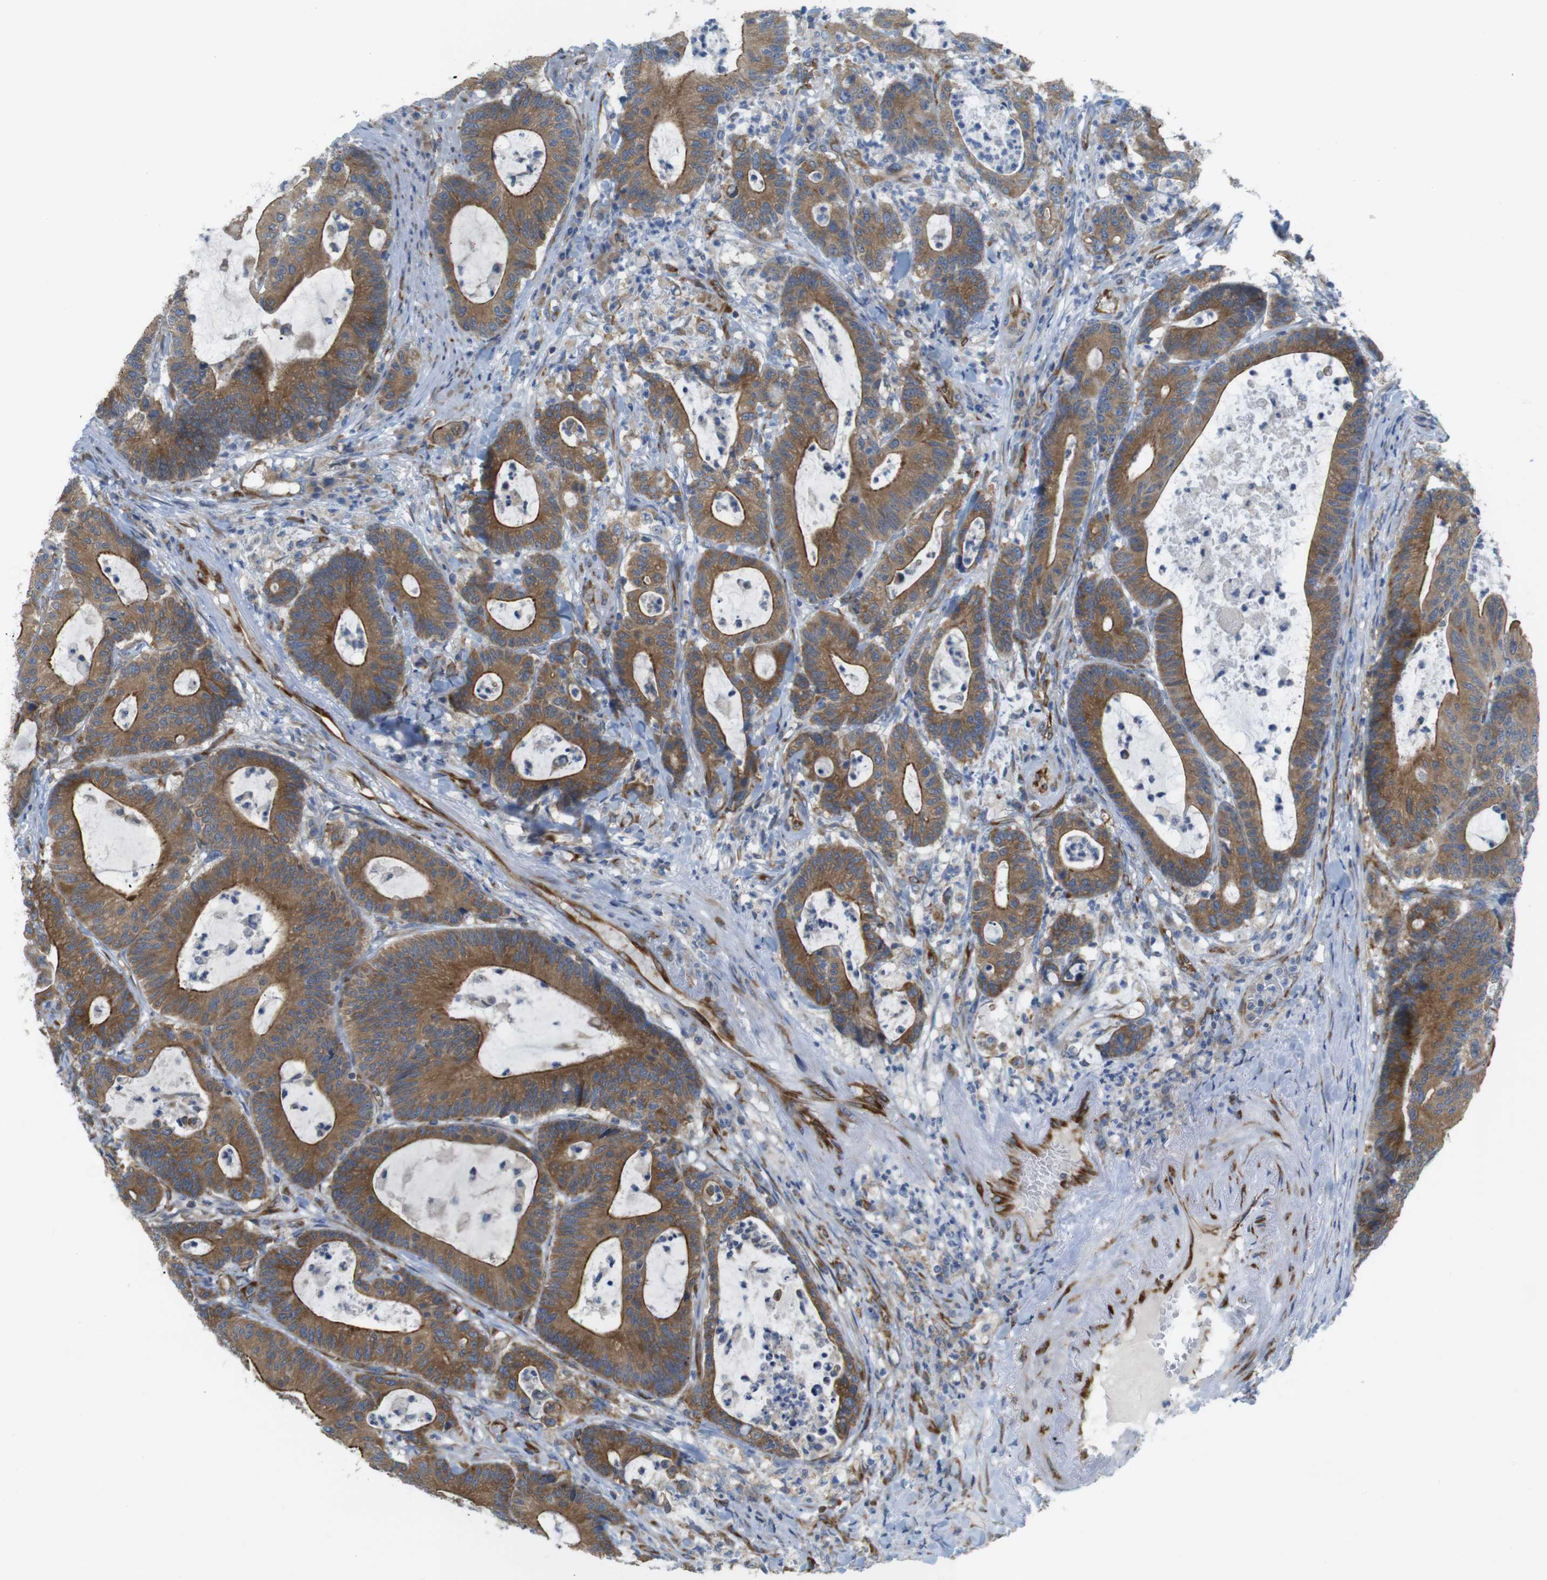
{"staining": {"intensity": "strong", "quantity": ">75%", "location": "cytoplasmic/membranous"}, "tissue": "colorectal cancer", "cell_type": "Tumor cells", "image_type": "cancer", "snomed": [{"axis": "morphology", "description": "Adenocarcinoma, NOS"}, {"axis": "topography", "description": "Colon"}], "caption": "High-magnification brightfield microscopy of adenocarcinoma (colorectal) stained with DAB (3,3'-diaminobenzidine) (brown) and counterstained with hematoxylin (blue). tumor cells exhibit strong cytoplasmic/membranous expression is appreciated in about>75% of cells.", "gene": "PCNX2", "patient": {"sex": "female", "age": 84}}